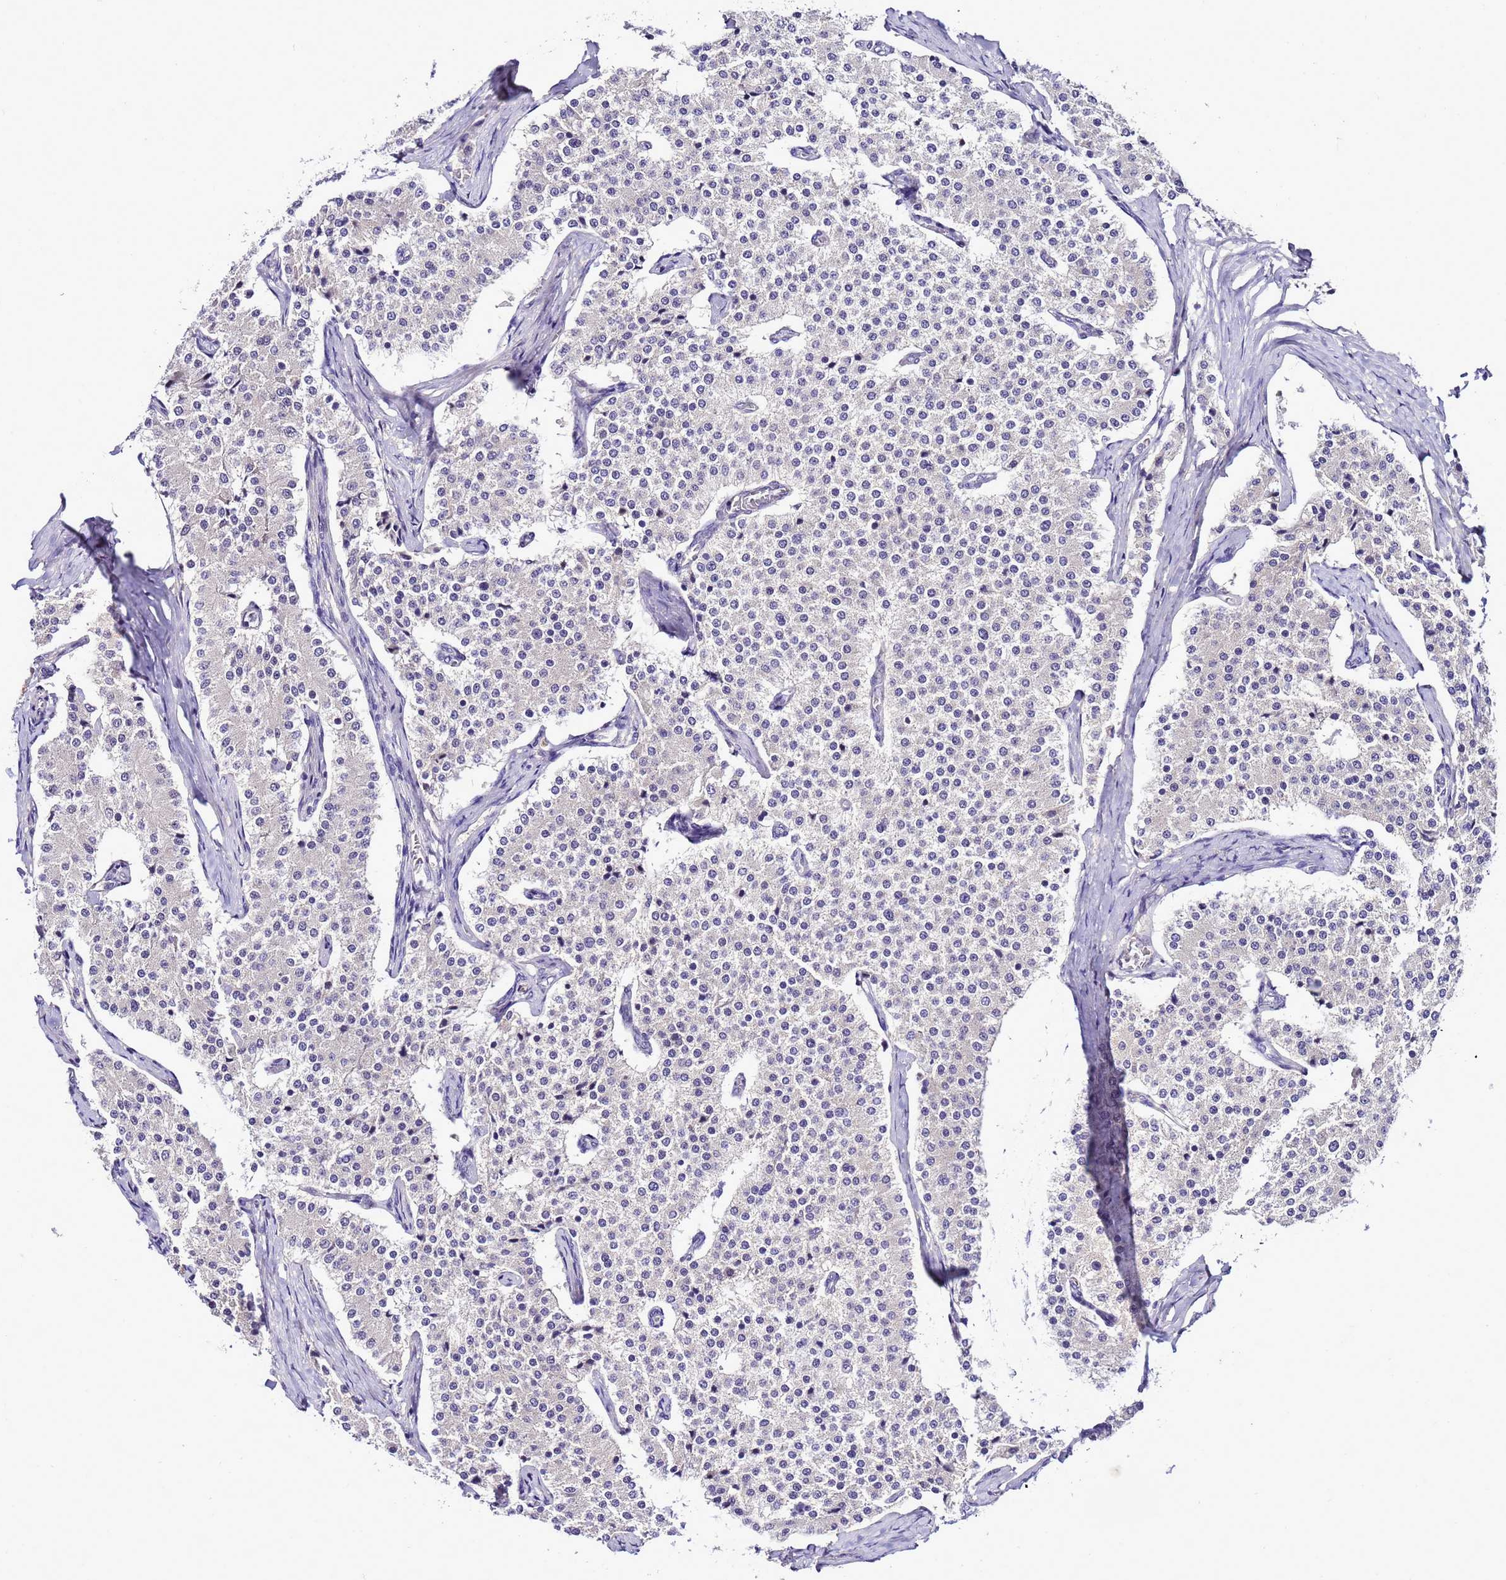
{"staining": {"intensity": "negative", "quantity": "none", "location": "none"}, "tissue": "carcinoid", "cell_type": "Tumor cells", "image_type": "cancer", "snomed": [{"axis": "morphology", "description": "Carcinoid, malignant, NOS"}, {"axis": "topography", "description": "Colon"}], "caption": "Protein analysis of carcinoid (malignant) reveals no significant positivity in tumor cells.", "gene": "C19orf47", "patient": {"sex": "female", "age": 52}}